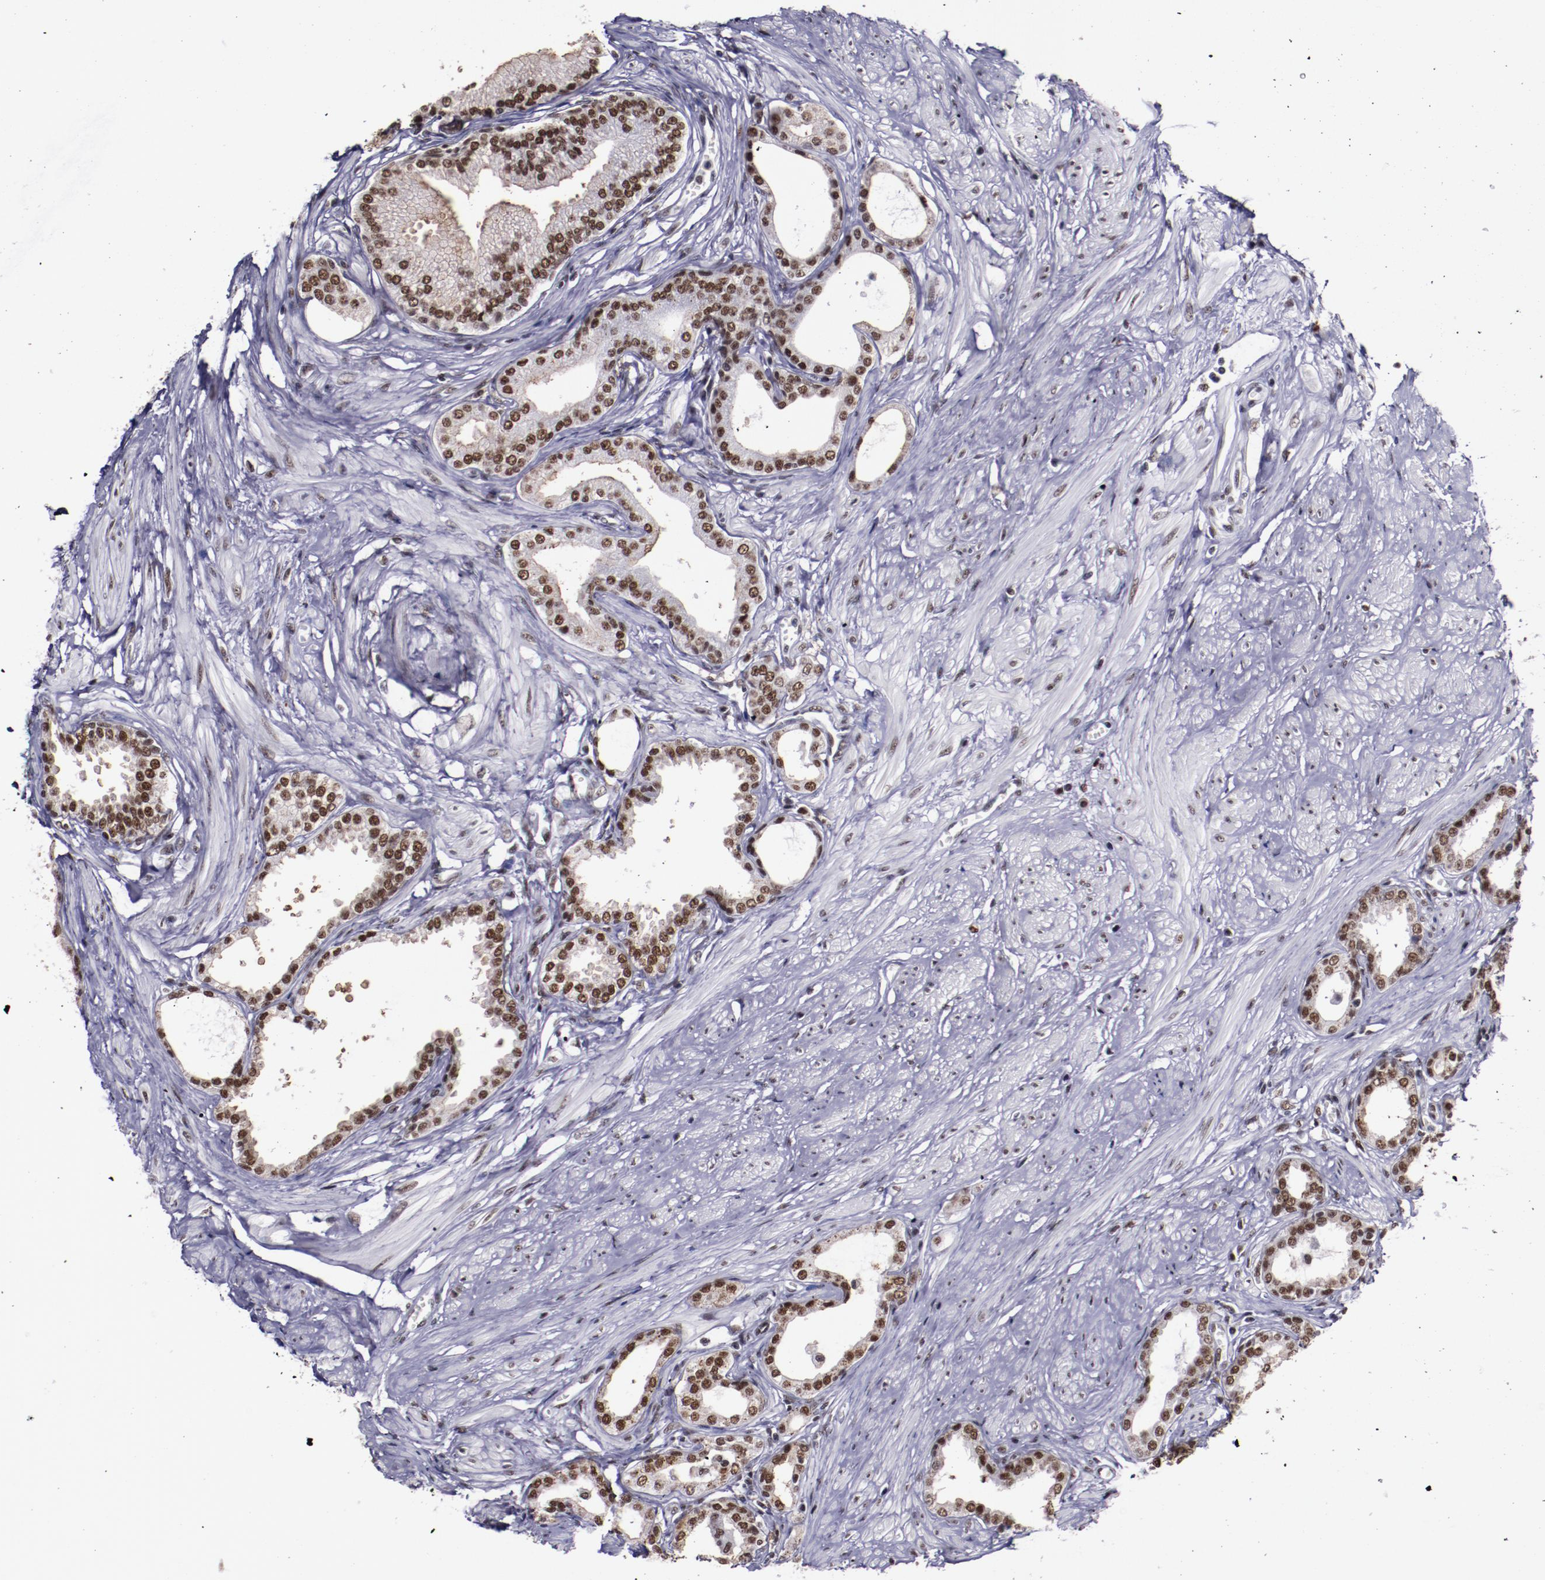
{"staining": {"intensity": "moderate", "quantity": ">75%", "location": "nuclear"}, "tissue": "prostate", "cell_type": "Glandular cells", "image_type": "normal", "snomed": [{"axis": "morphology", "description": "Normal tissue, NOS"}, {"axis": "topography", "description": "Prostate"}], "caption": "Prostate stained with DAB immunohistochemistry (IHC) exhibits medium levels of moderate nuclear staining in about >75% of glandular cells.", "gene": "PPP4R3A", "patient": {"sex": "male", "age": 64}}